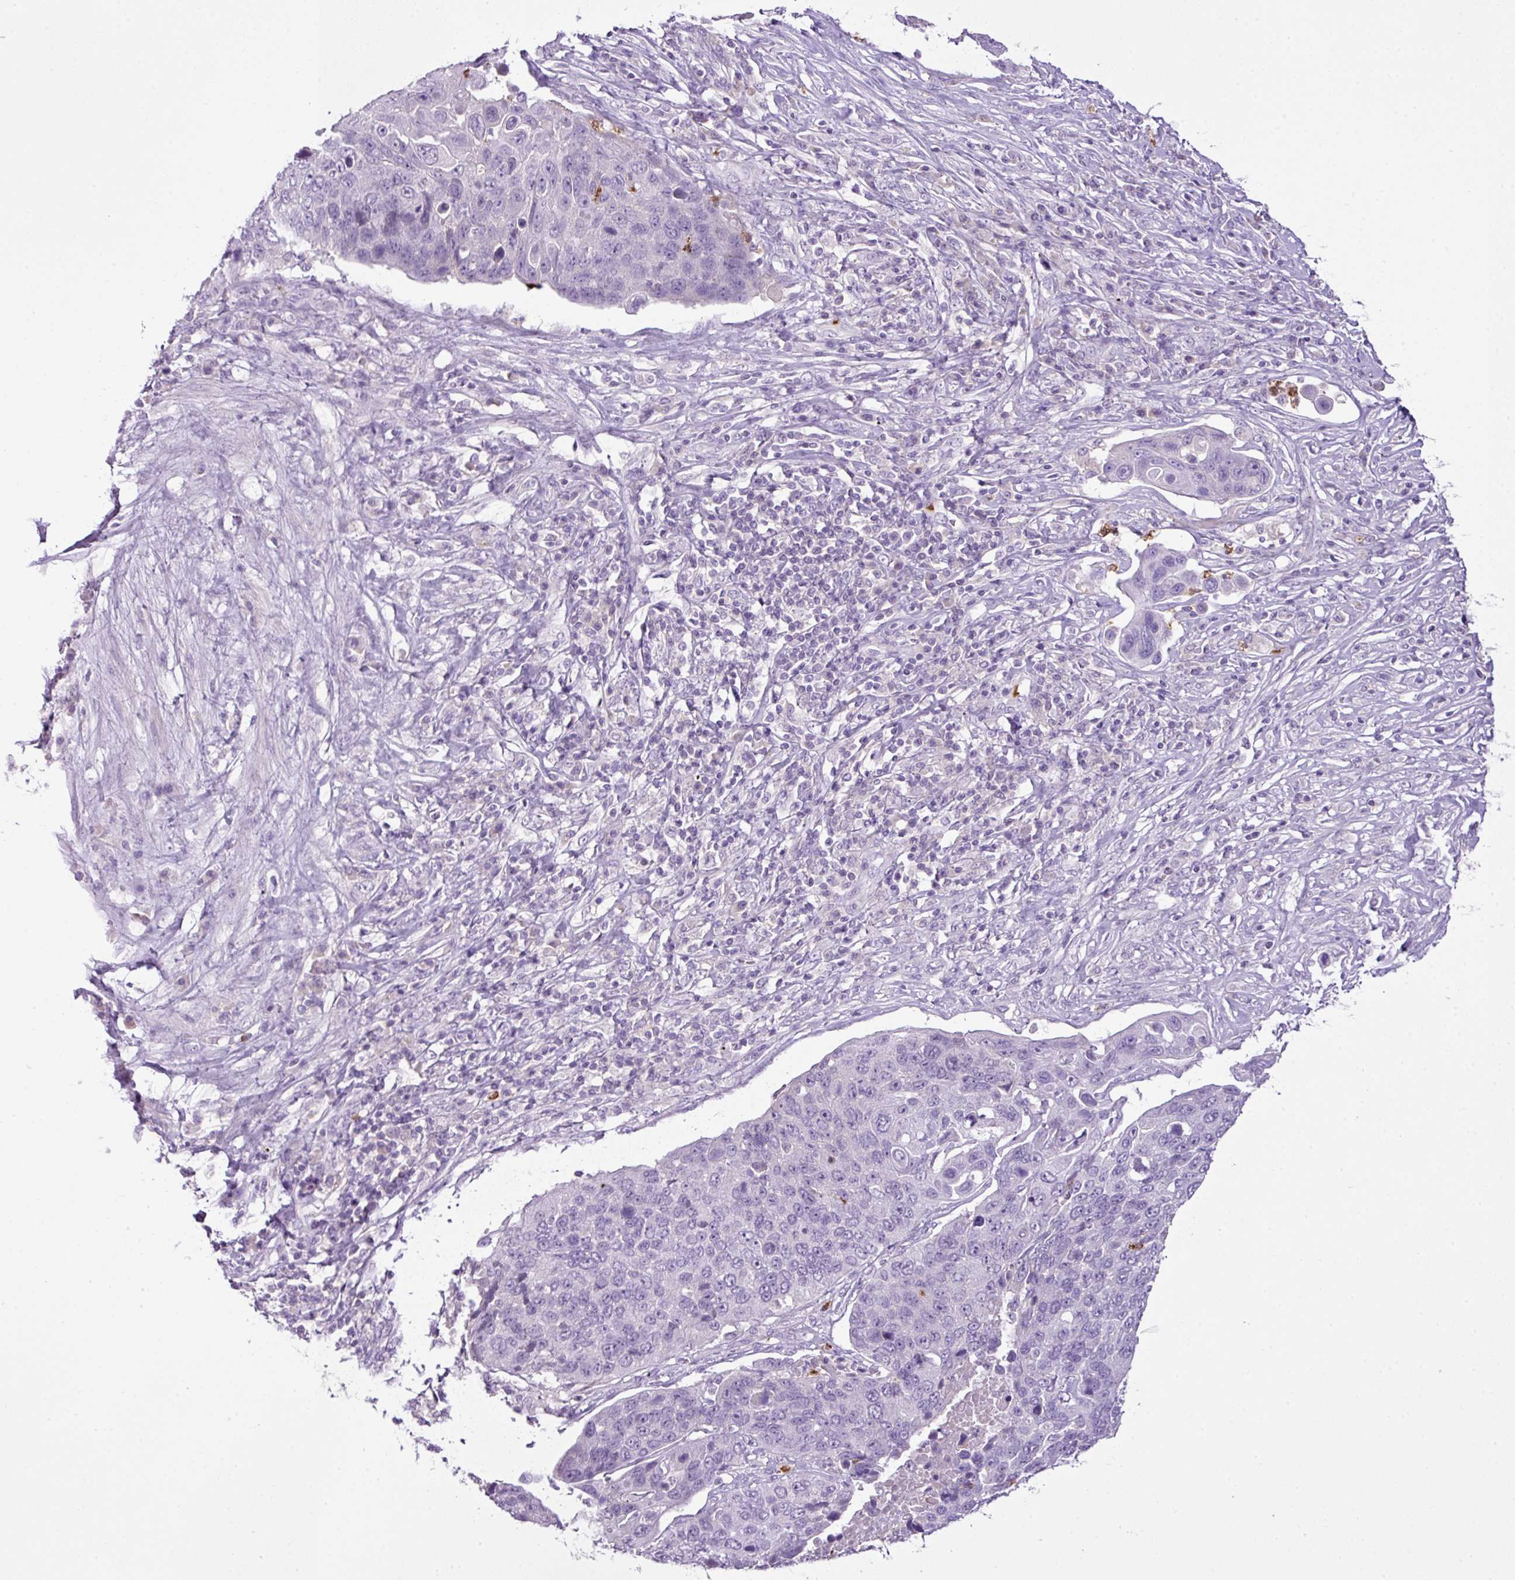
{"staining": {"intensity": "negative", "quantity": "none", "location": "none"}, "tissue": "lung cancer", "cell_type": "Tumor cells", "image_type": "cancer", "snomed": [{"axis": "morphology", "description": "Squamous cell carcinoma, NOS"}, {"axis": "topography", "description": "Lung"}], "caption": "This is a image of IHC staining of lung cancer (squamous cell carcinoma), which shows no expression in tumor cells. (Immunohistochemistry, brightfield microscopy, high magnification).", "gene": "HTR3E", "patient": {"sex": "male", "age": 66}}